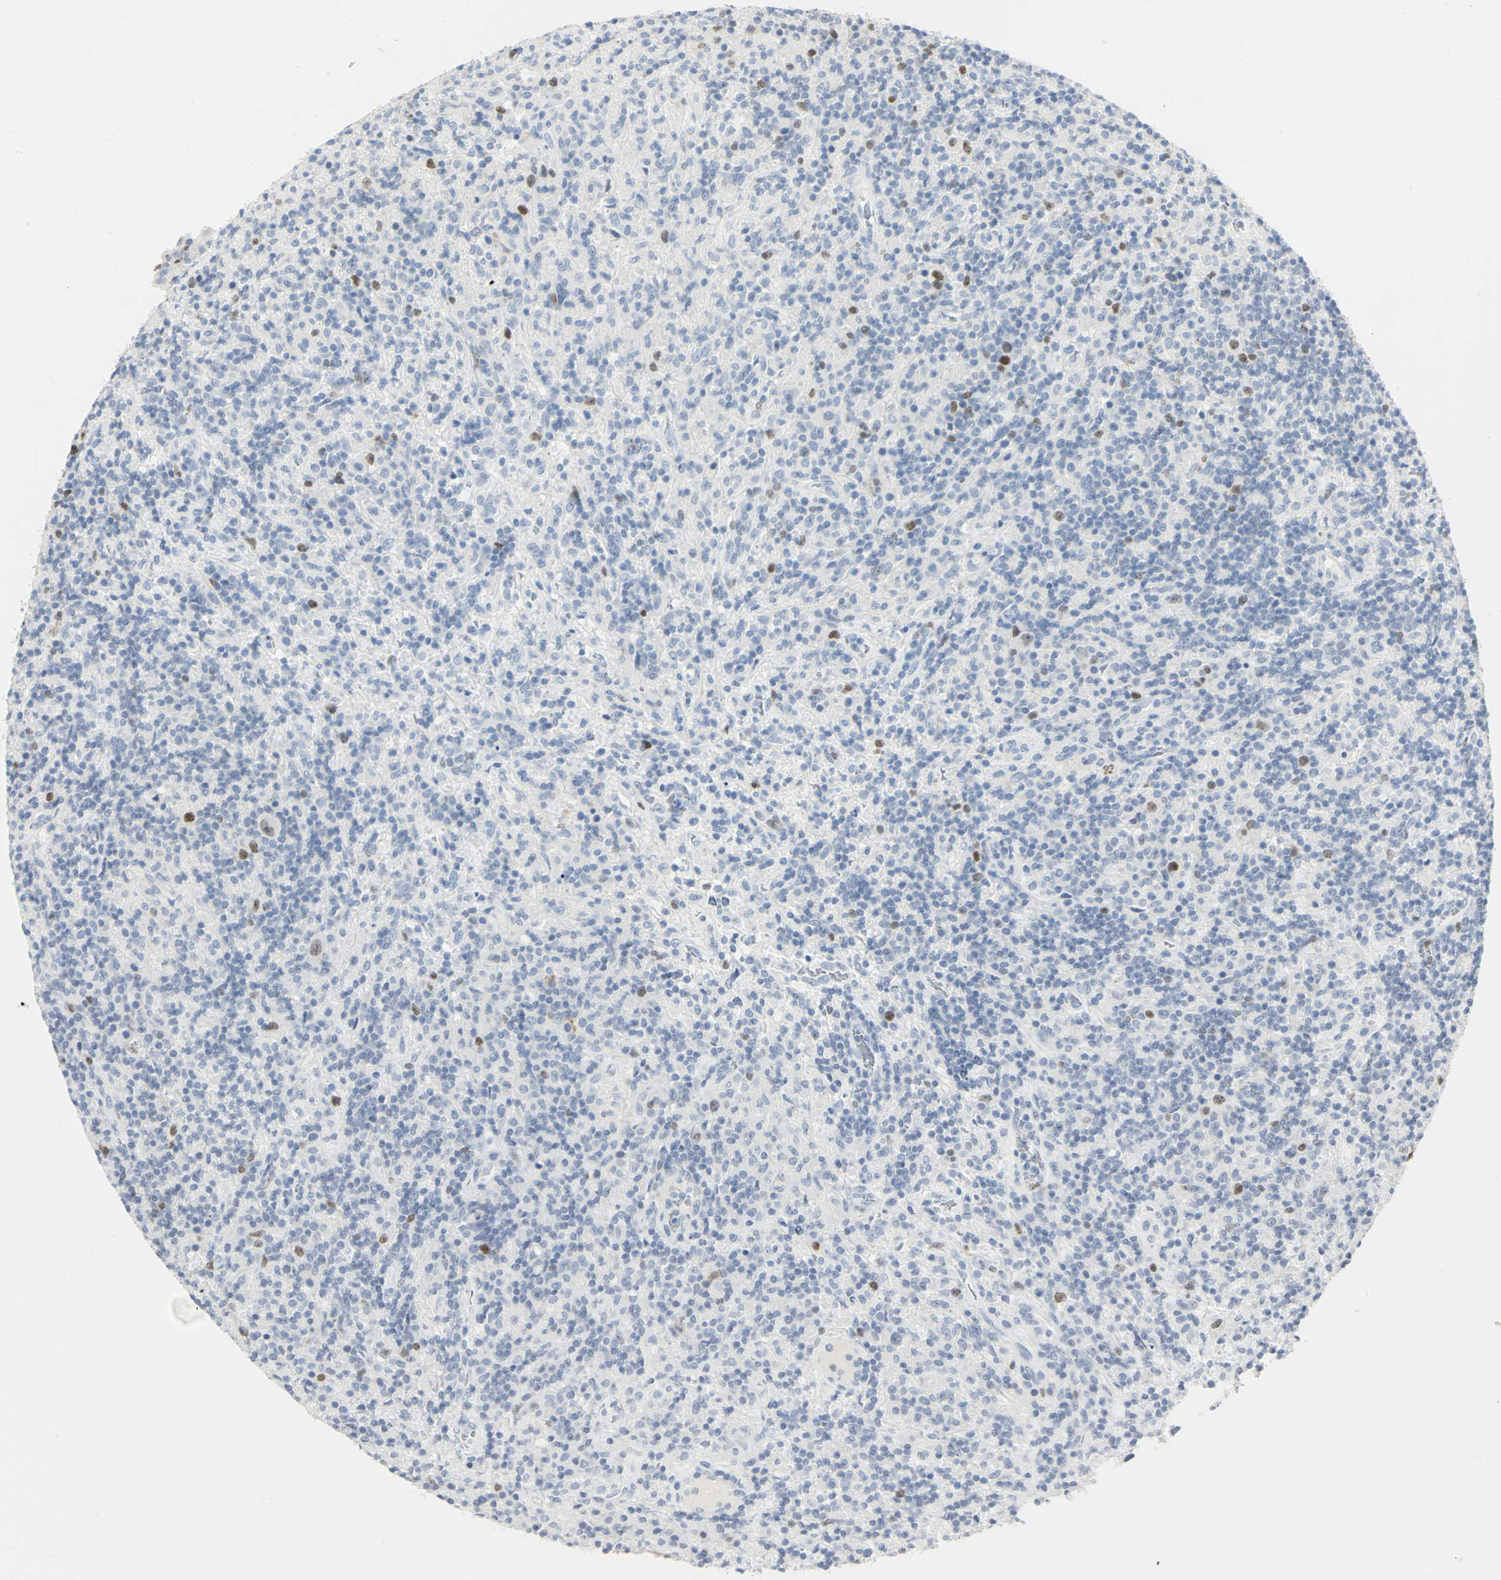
{"staining": {"intensity": "strong", "quantity": "<25%", "location": "nuclear"}, "tissue": "lymphoma", "cell_type": "Tumor cells", "image_type": "cancer", "snomed": [{"axis": "morphology", "description": "Hodgkin's disease, NOS"}, {"axis": "topography", "description": "Lymph node"}], "caption": "Hodgkin's disease tissue shows strong nuclear expression in about <25% of tumor cells, visualized by immunohistochemistry.", "gene": "HELLS", "patient": {"sex": "male", "age": 70}}